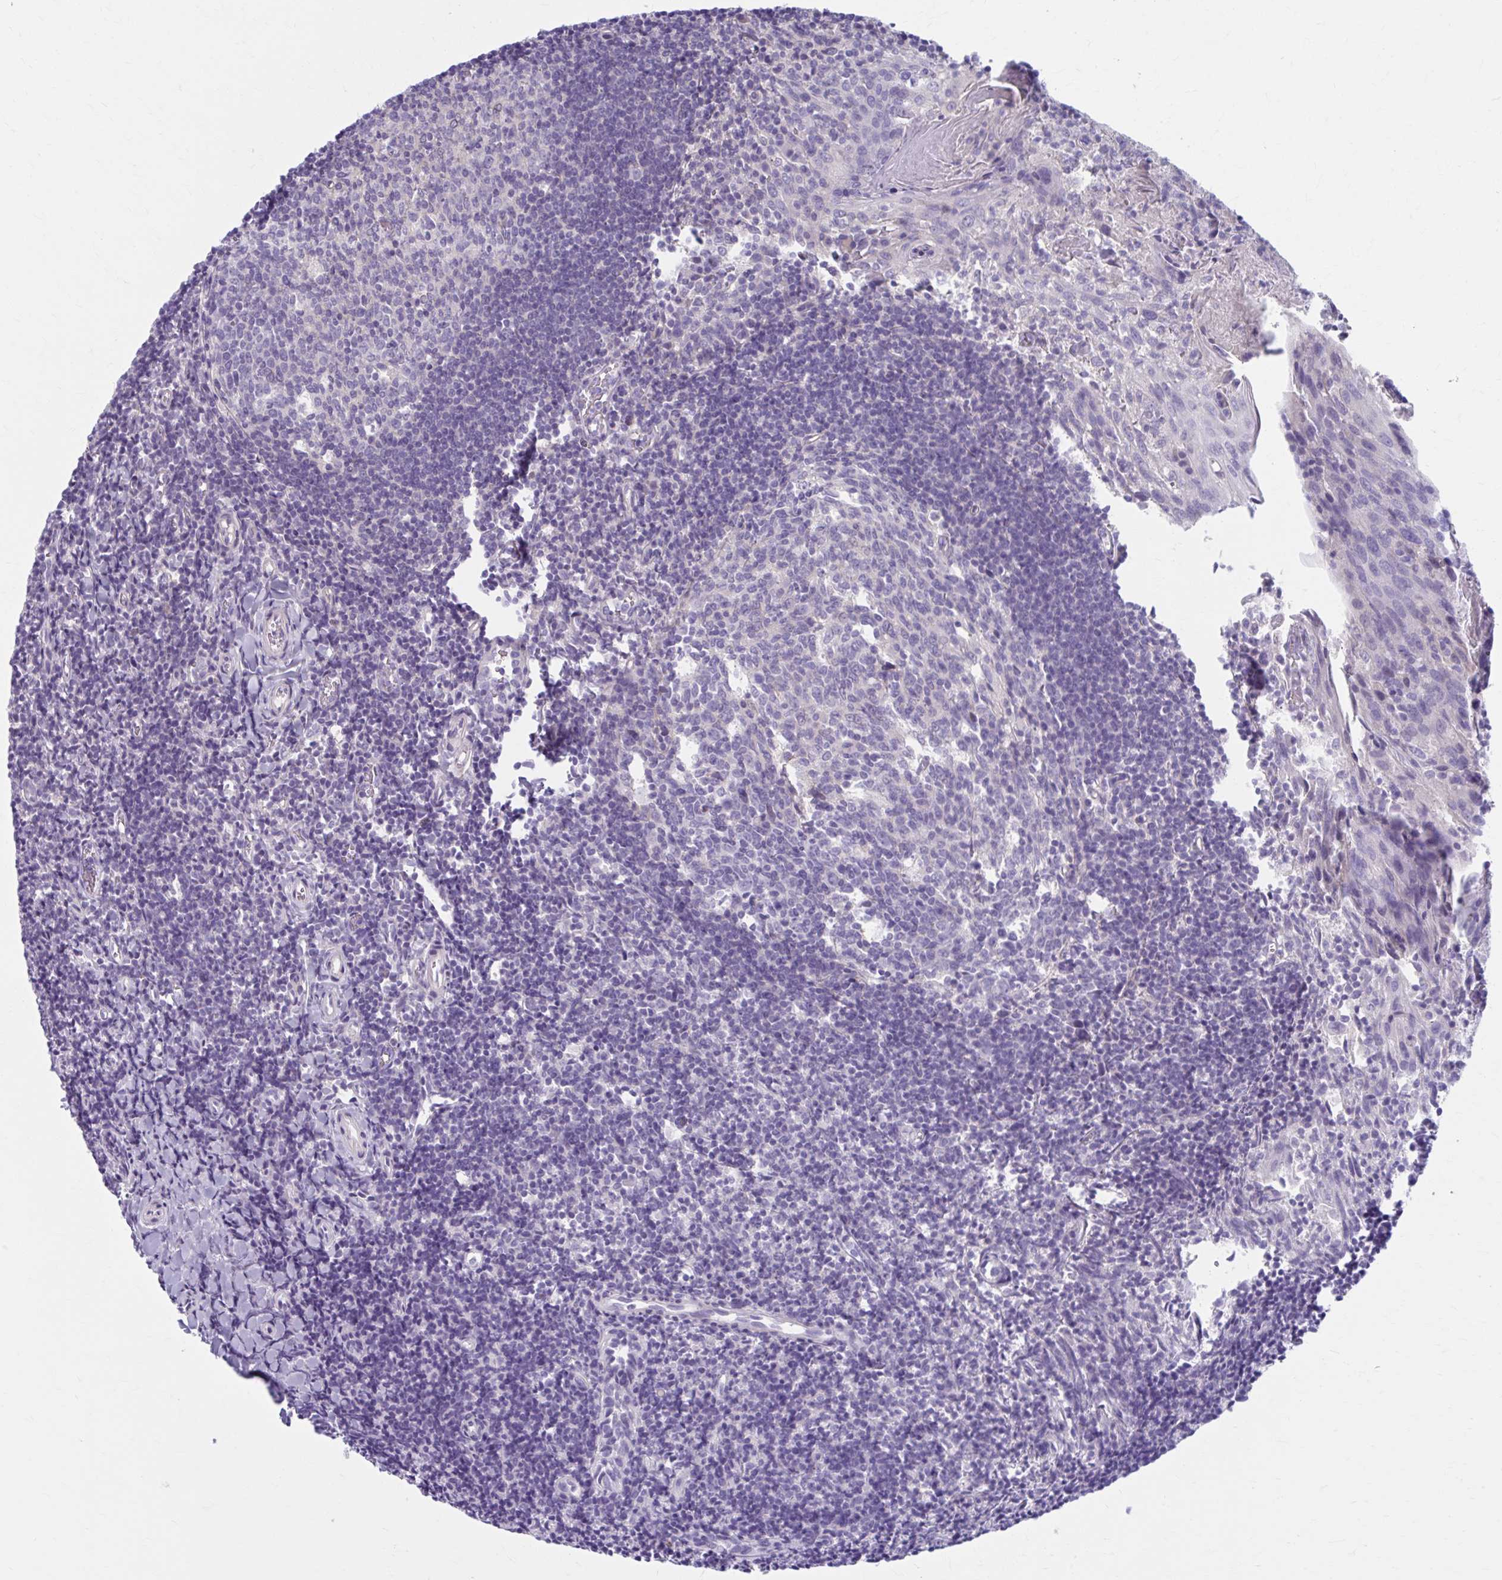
{"staining": {"intensity": "negative", "quantity": "none", "location": "none"}, "tissue": "tonsil", "cell_type": "Germinal center cells", "image_type": "normal", "snomed": [{"axis": "morphology", "description": "Normal tissue, NOS"}, {"axis": "topography", "description": "Tonsil"}], "caption": "DAB (3,3'-diaminobenzidine) immunohistochemical staining of benign human tonsil displays no significant positivity in germinal center cells.", "gene": "CHST3", "patient": {"sex": "female", "age": 10}}